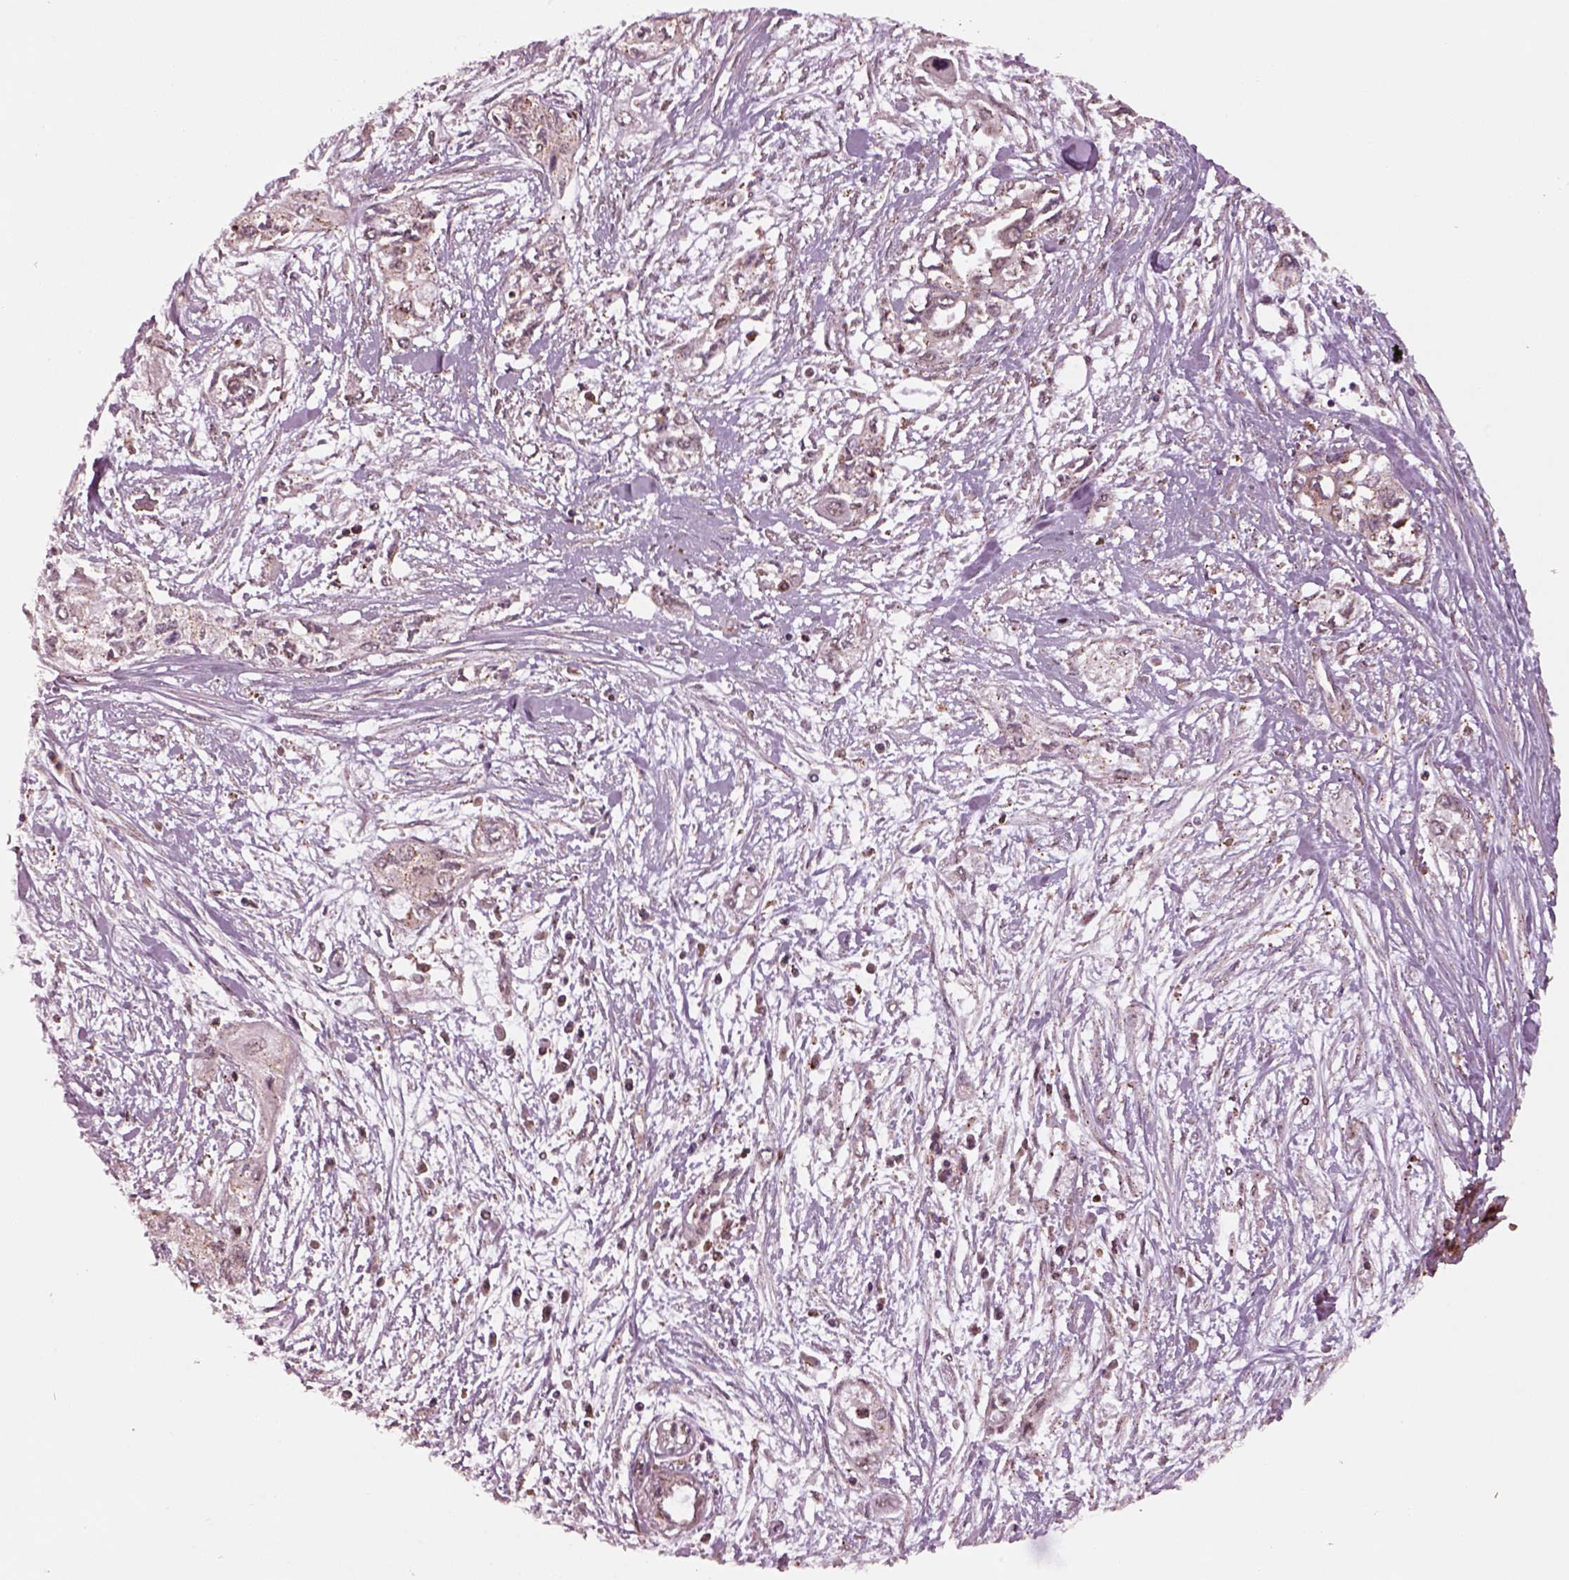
{"staining": {"intensity": "moderate", "quantity": ">75%", "location": "cytoplasmic/membranous"}, "tissue": "pancreatic cancer", "cell_type": "Tumor cells", "image_type": "cancer", "snomed": [{"axis": "morphology", "description": "Adenocarcinoma, NOS"}, {"axis": "topography", "description": "Pancreas"}], "caption": "Human pancreatic cancer (adenocarcinoma) stained for a protein (brown) reveals moderate cytoplasmic/membranous positive positivity in approximately >75% of tumor cells.", "gene": "WASHC2A", "patient": {"sex": "female", "age": 55}}